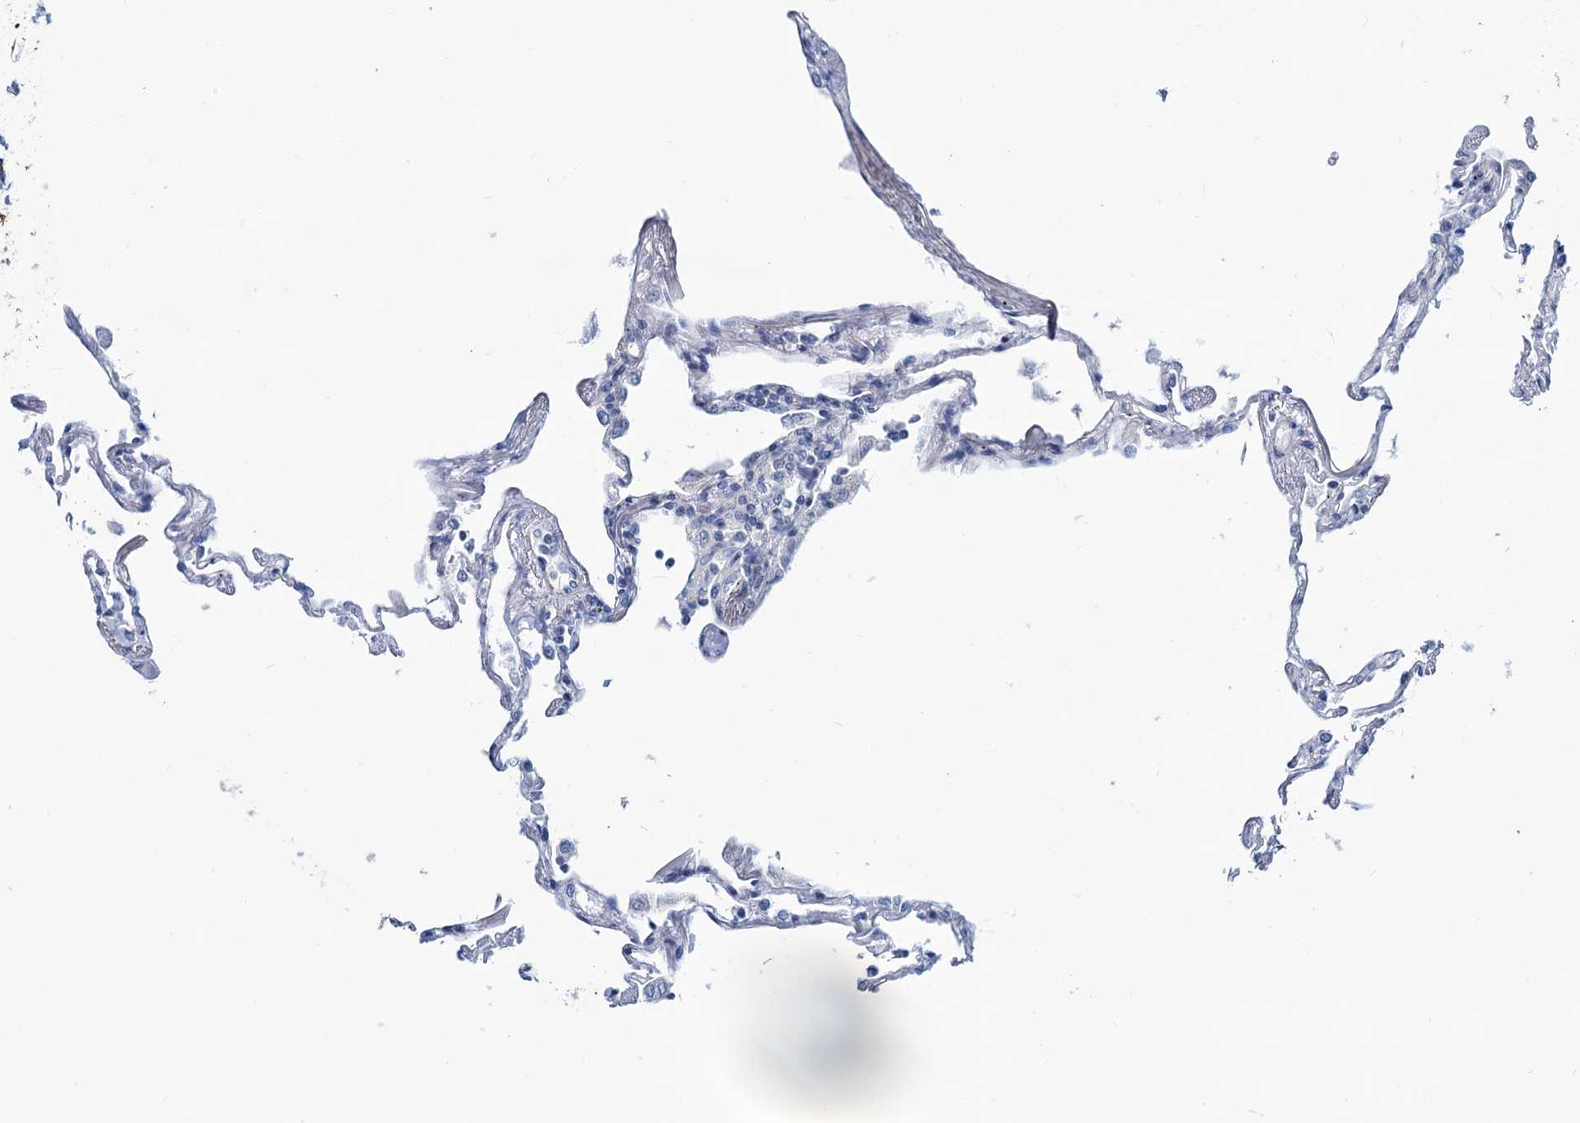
{"staining": {"intensity": "negative", "quantity": "none", "location": "none"}, "tissue": "lung", "cell_type": "Alveolar cells", "image_type": "normal", "snomed": [{"axis": "morphology", "description": "Normal tissue, NOS"}, {"axis": "topography", "description": "Lung"}], "caption": "IHC photomicrograph of normal human lung stained for a protein (brown), which reveals no positivity in alveolar cells.", "gene": "SLC1A3", "patient": {"sex": "female", "age": 67}}